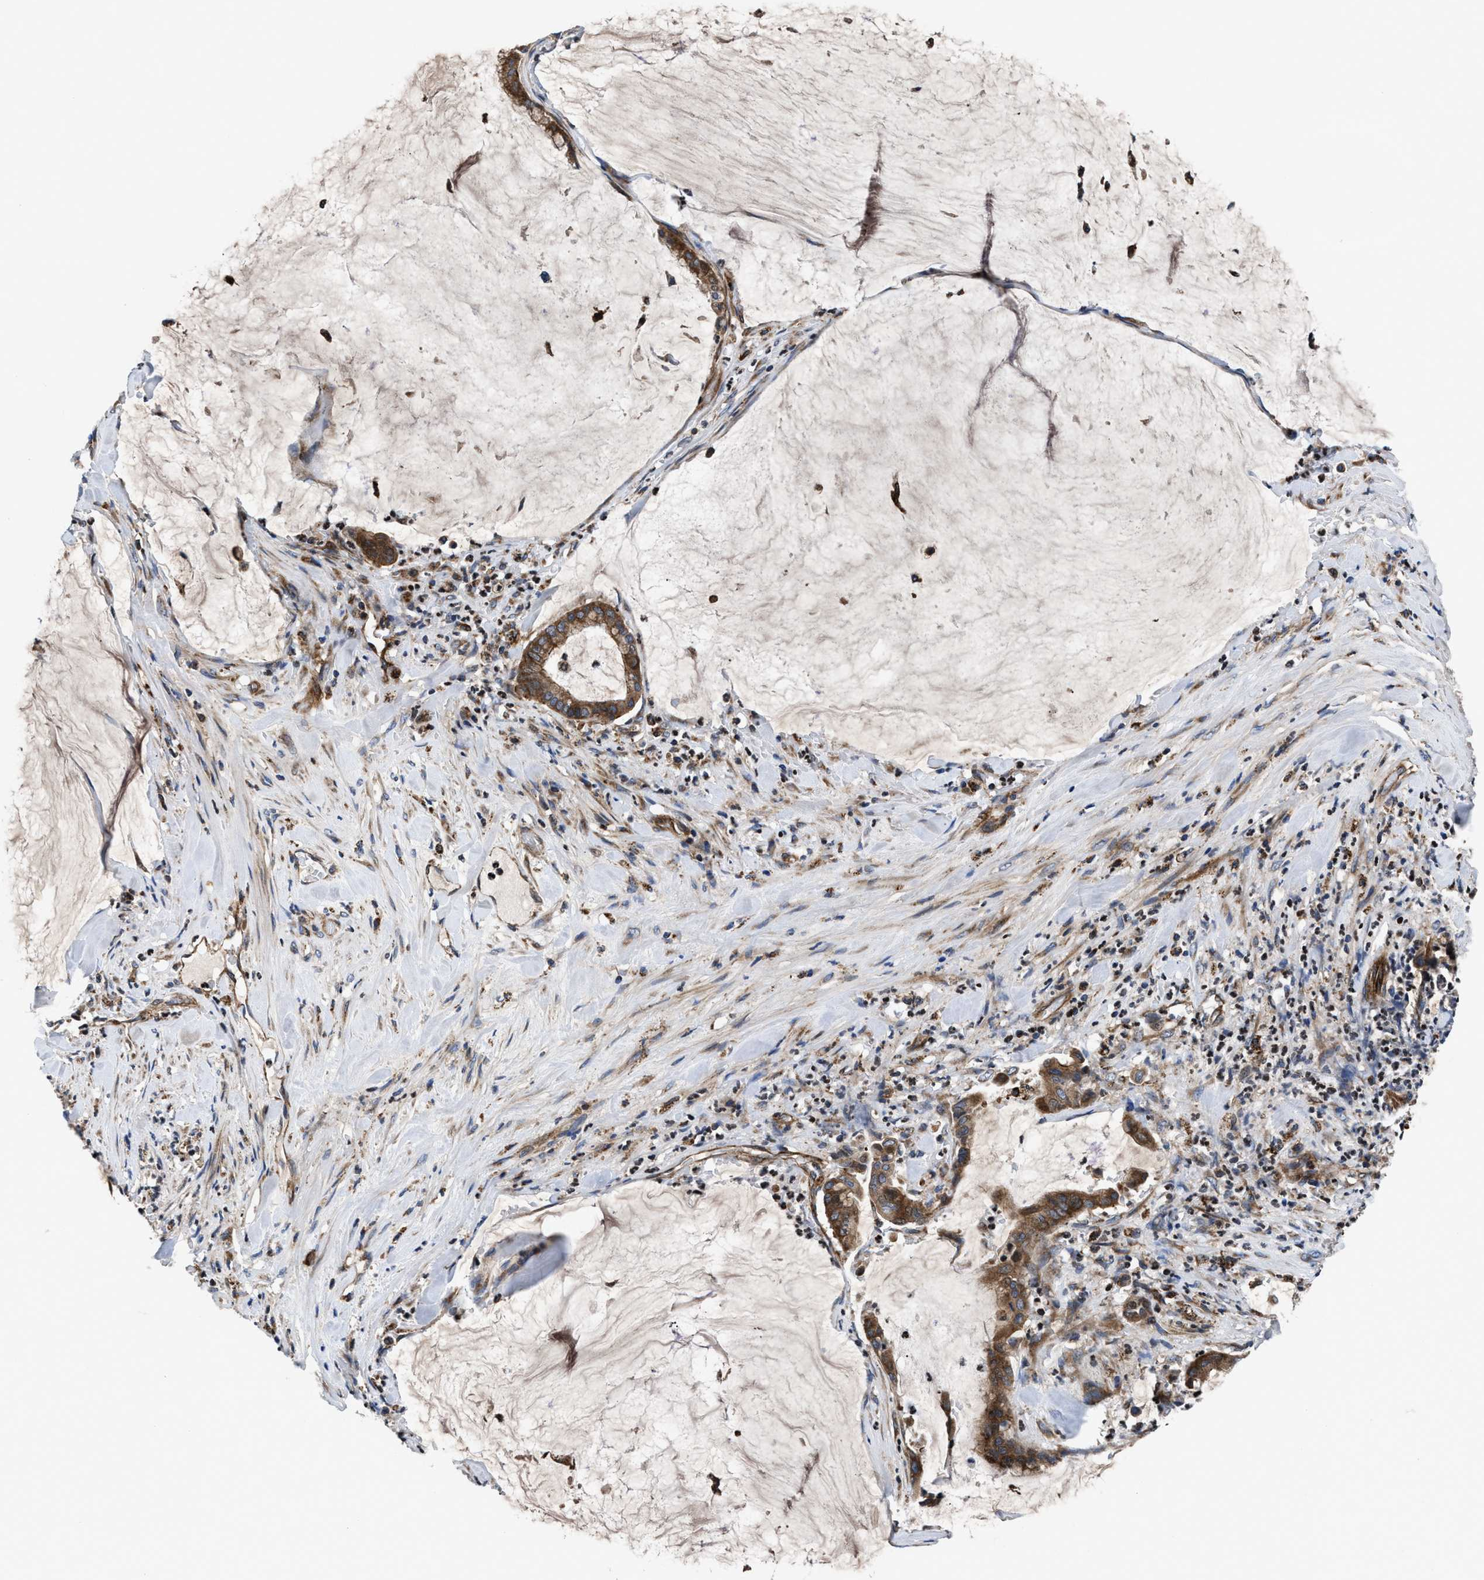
{"staining": {"intensity": "moderate", "quantity": ">75%", "location": "cytoplasmic/membranous"}, "tissue": "pancreatic cancer", "cell_type": "Tumor cells", "image_type": "cancer", "snomed": [{"axis": "morphology", "description": "Adenocarcinoma, NOS"}, {"axis": "topography", "description": "Pancreas"}], "caption": "Adenocarcinoma (pancreatic) tissue shows moderate cytoplasmic/membranous staining in about >75% of tumor cells, visualized by immunohistochemistry.", "gene": "PRR15L", "patient": {"sex": "male", "age": 41}}